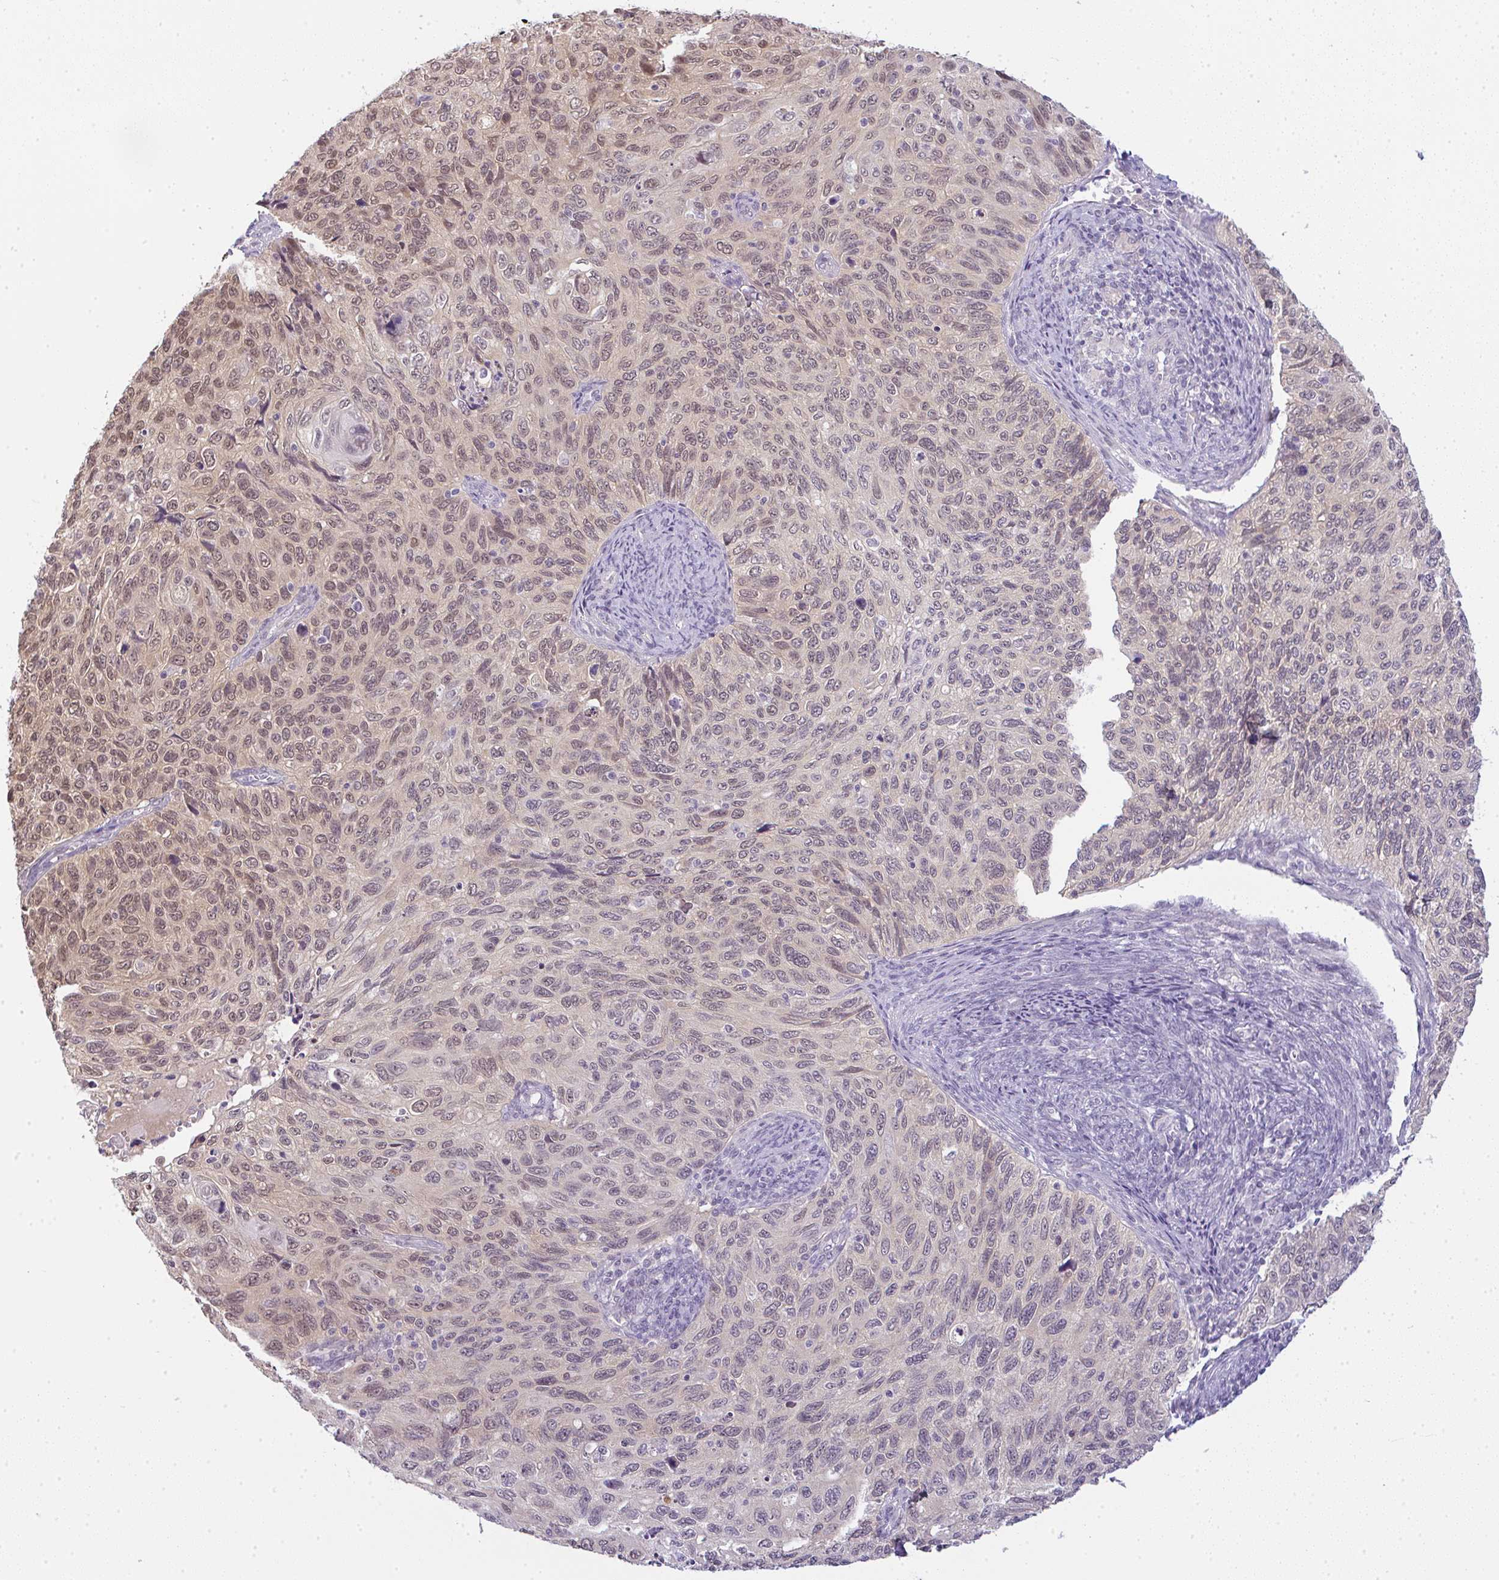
{"staining": {"intensity": "weak", "quantity": "<25%", "location": "nuclear"}, "tissue": "cervical cancer", "cell_type": "Tumor cells", "image_type": "cancer", "snomed": [{"axis": "morphology", "description": "Squamous cell carcinoma, NOS"}, {"axis": "topography", "description": "Cervix"}], "caption": "Micrograph shows no significant protein staining in tumor cells of cervical squamous cell carcinoma.", "gene": "CSE1L", "patient": {"sex": "female", "age": 70}}